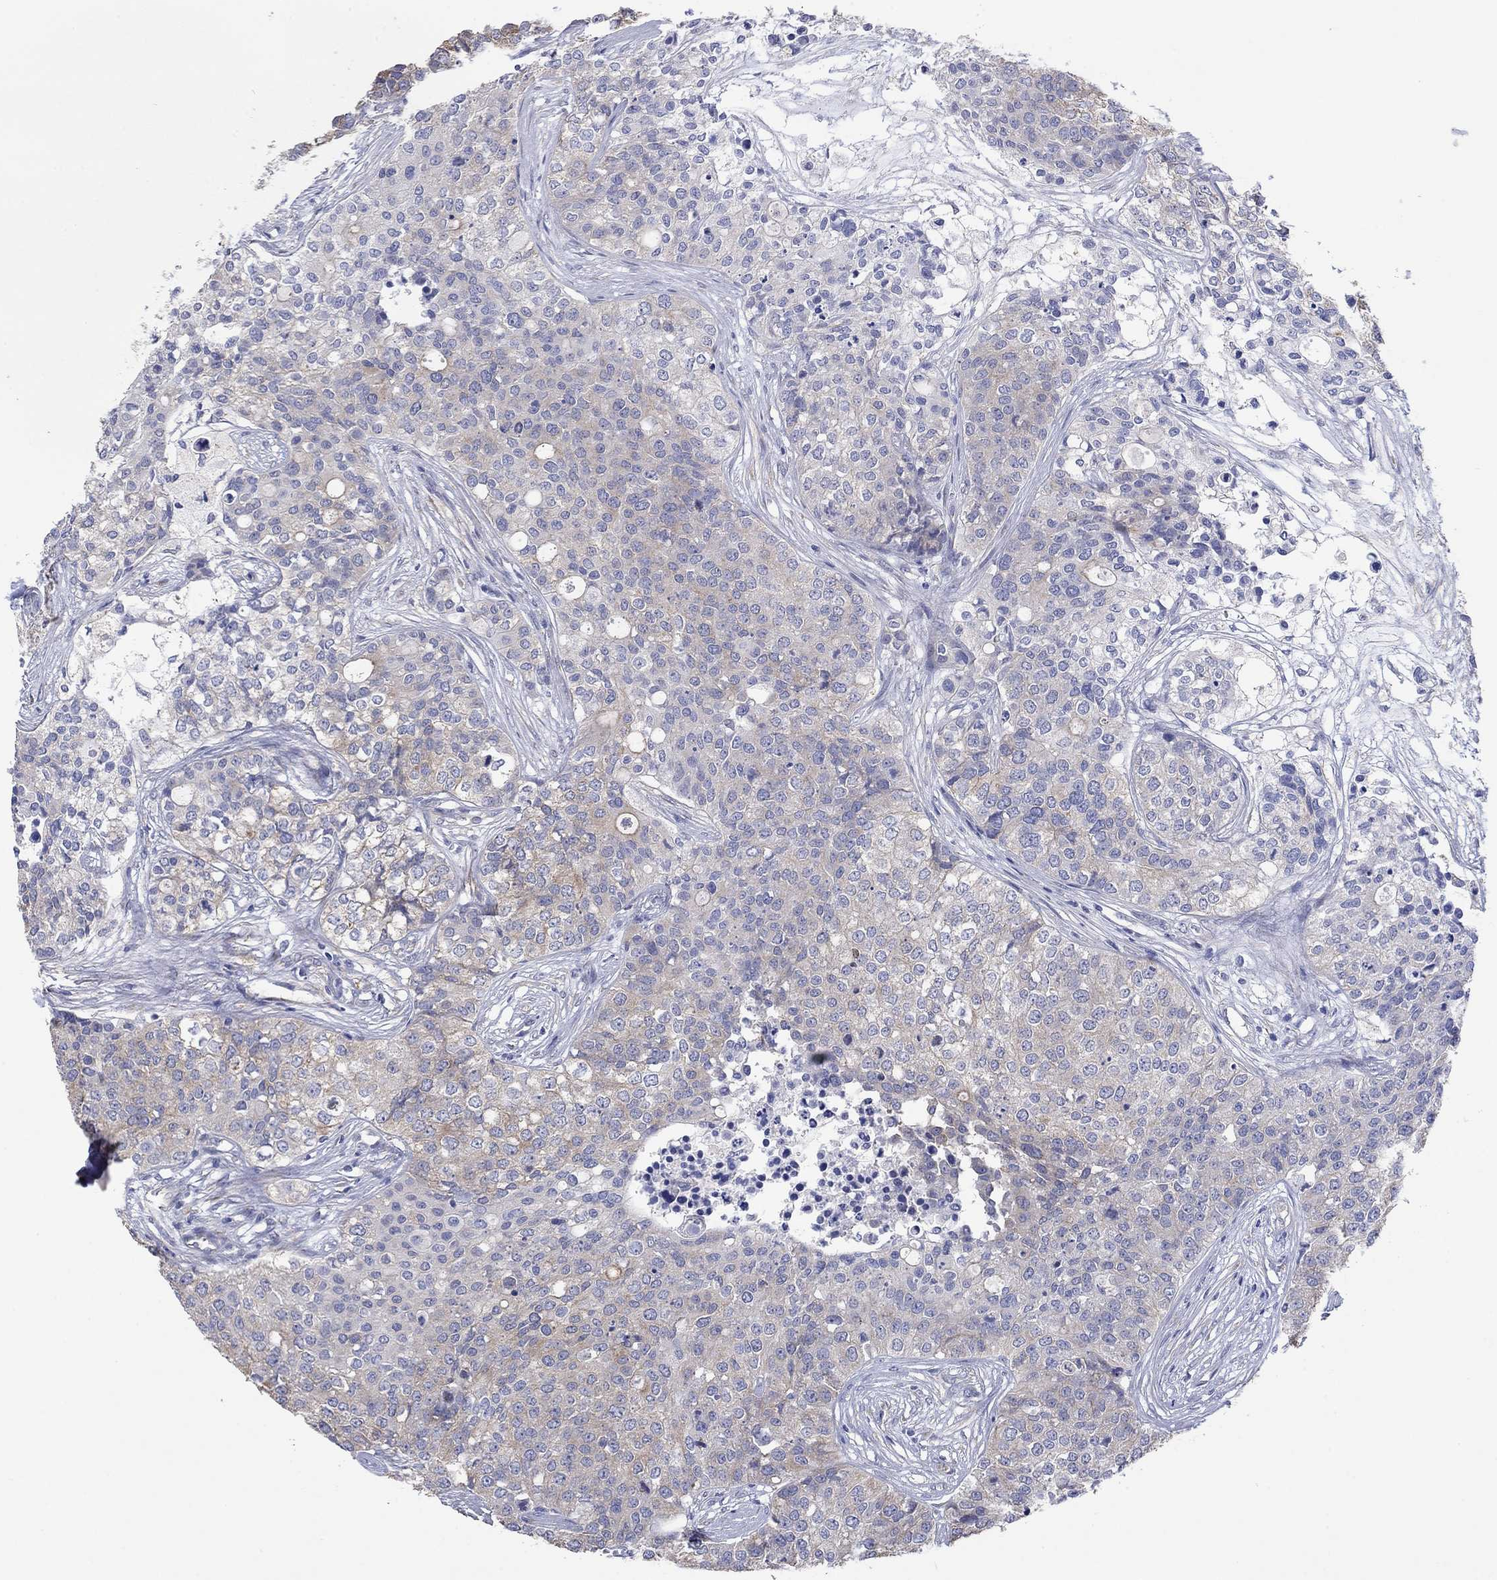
{"staining": {"intensity": "weak", "quantity": "25%-75%", "location": "cytoplasmic/membranous"}, "tissue": "carcinoid", "cell_type": "Tumor cells", "image_type": "cancer", "snomed": [{"axis": "morphology", "description": "Carcinoid, malignant, NOS"}, {"axis": "topography", "description": "Colon"}], "caption": "About 25%-75% of tumor cells in carcinoid display weak cytoplasmic/membranous protein positivity as visualized by brown immunohistochemical staining.", "gene": "TPRN", "patient": {"sex": "male", "age": 81}}